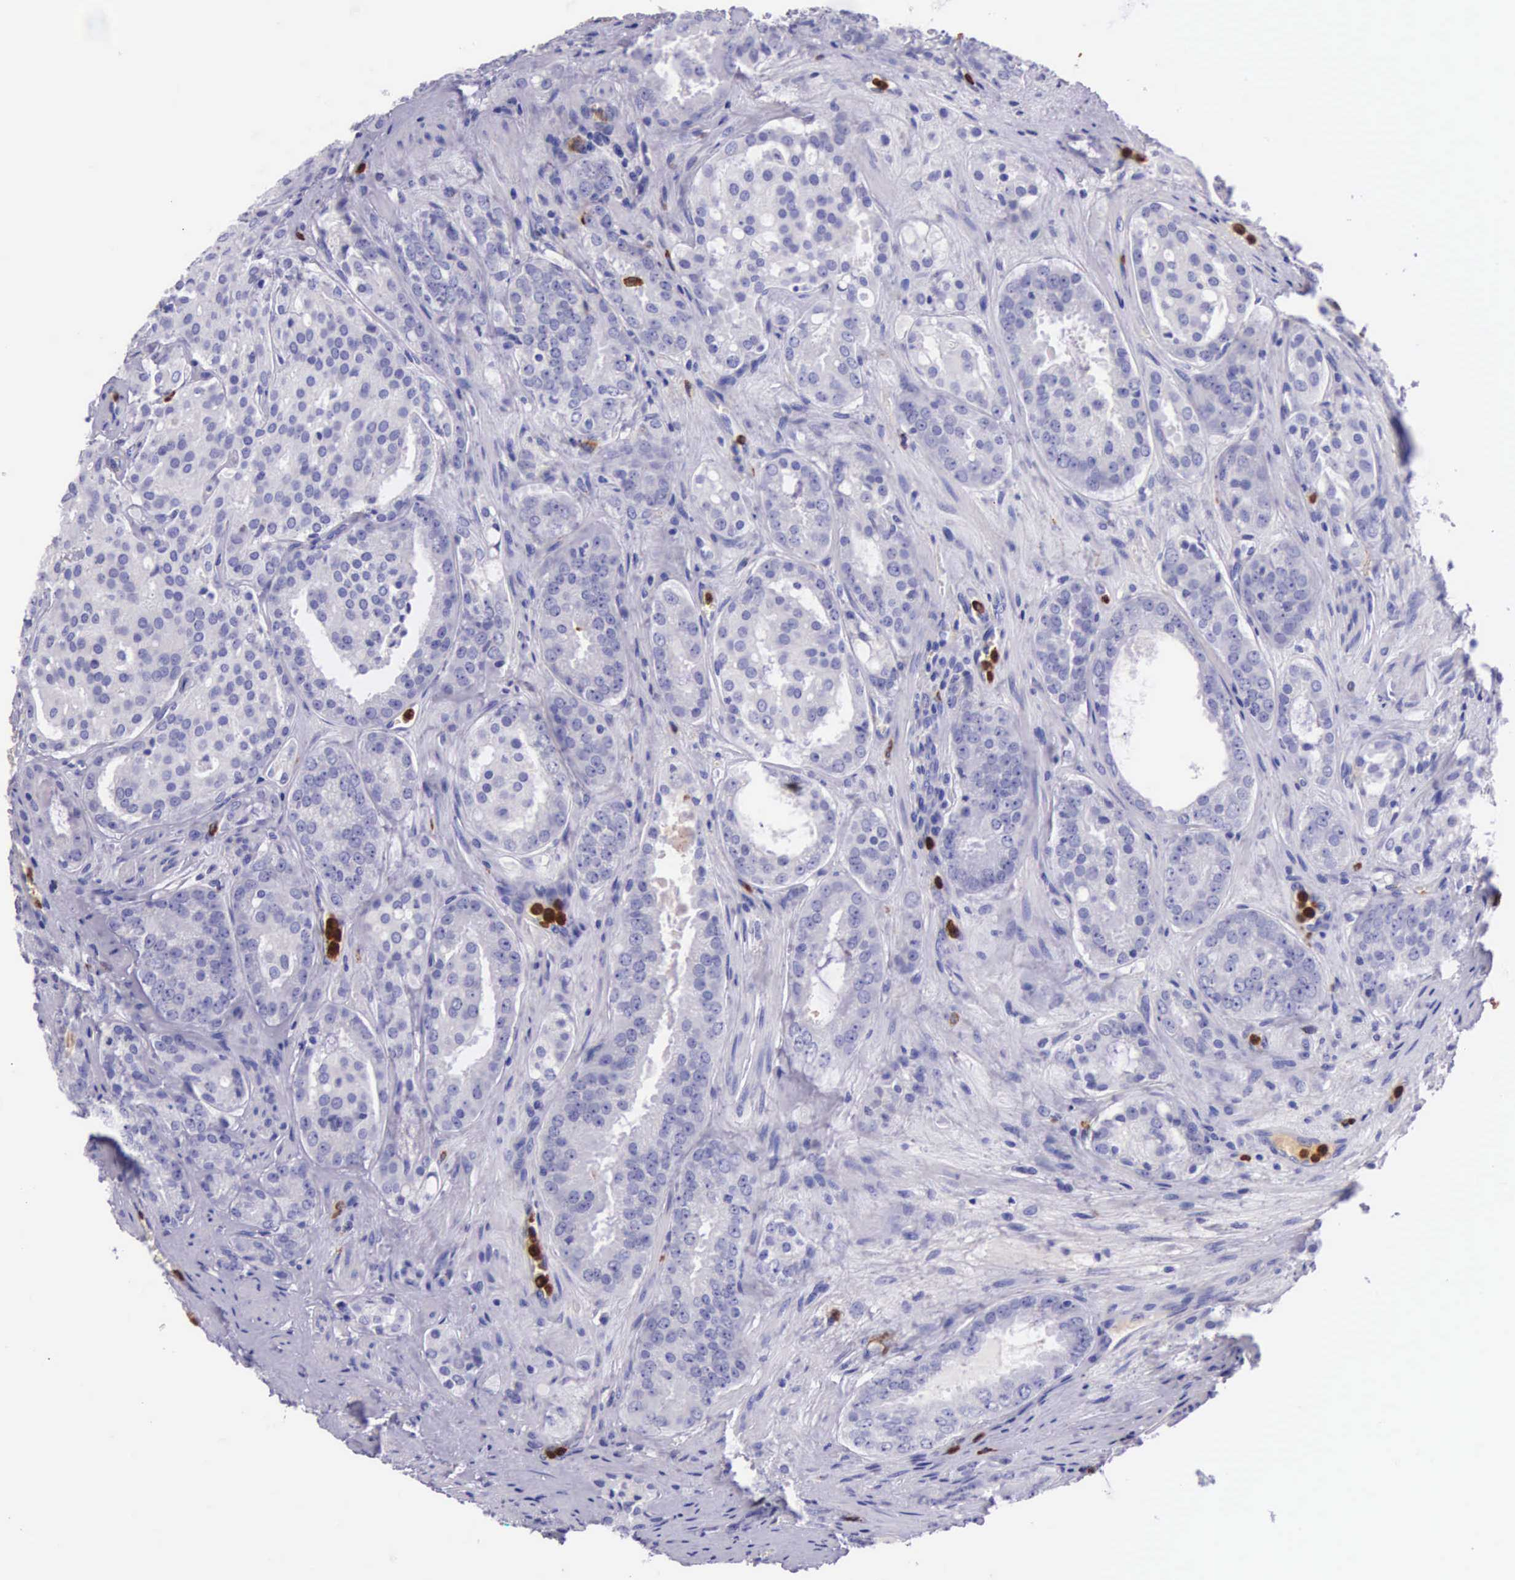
{"staining": {"intensity": "negative", "quantity": "none", "location": "none"}, "tissue": "prostate cancer", "cell_type": "Tumor cells", "image_type": "cancer", "snomed": [{"axis": "morphology", "description": "Adenocarcinoma, Medium grade"}, {"axis": "topography", "description": "Prostate"}], "caption": "High magnification brightfield microscopy of prostate cancer stained with DAB (brown) and counterstained with hematoxylin (blue): tumor cells show no significant positivity.", "gene": "FCN1", "patient": {"sex": "male", "age": 60}}